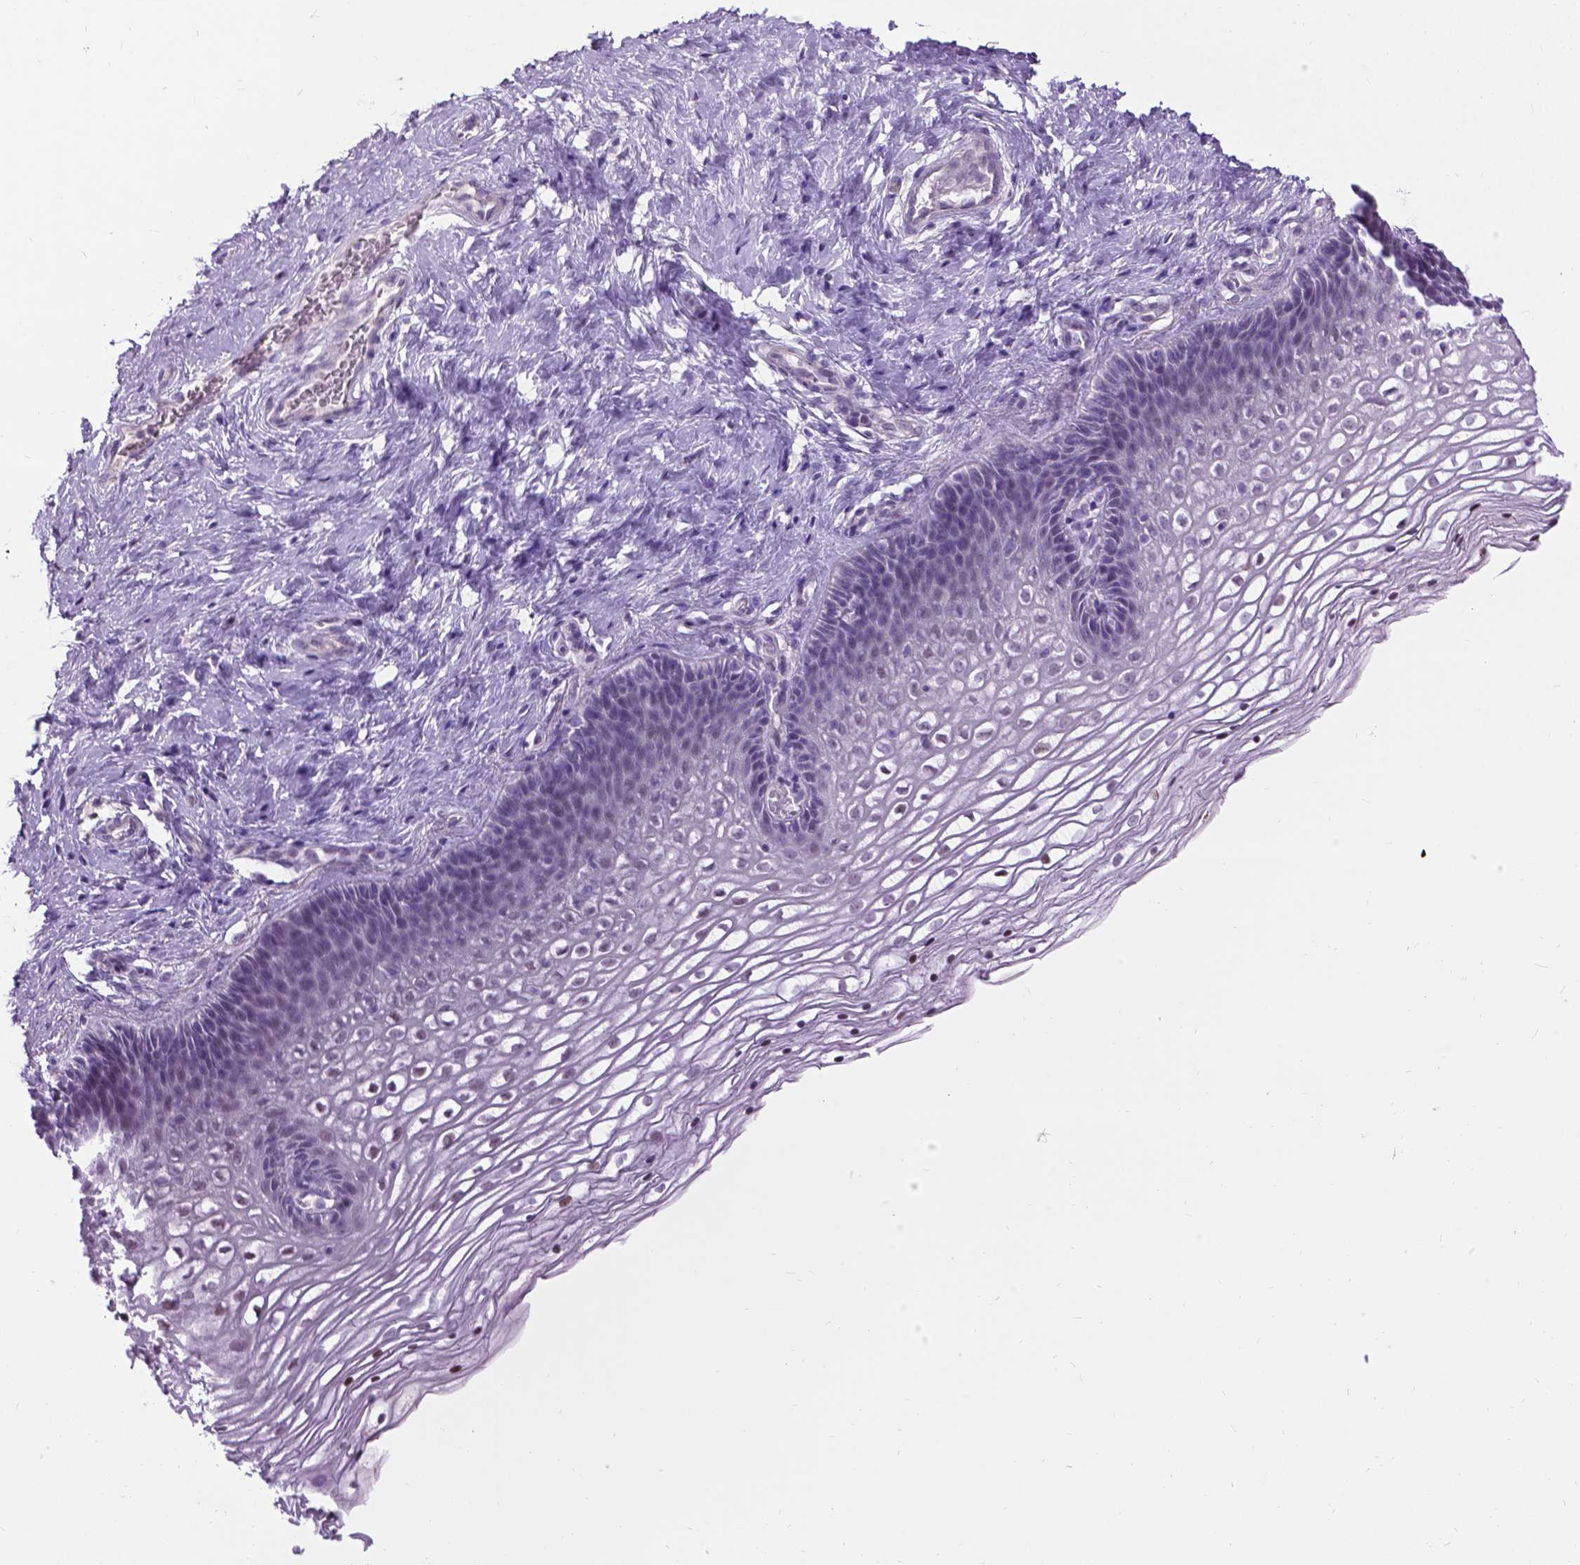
{"staining": {"intensity": "weak", "quantity": ">75%", "location": "nuclear"}, "tissue": "cervix", "cell_type": "Glandular cells", "image_type": "normal", "snomed": [{"axis": "morphology", "description": "Normal tissue, NOS"}, {"axis": "topography", "description": "Cervix"}], "caption": "A micrograph of human cervix stained for a protein demonstrates weak nuclear brown staining in glandular cells. The protein of interest is shown in brown color, while the nuclei are stained blue.", "gene": "PROB1", "patient": {"sex": "female", "age": 34}}